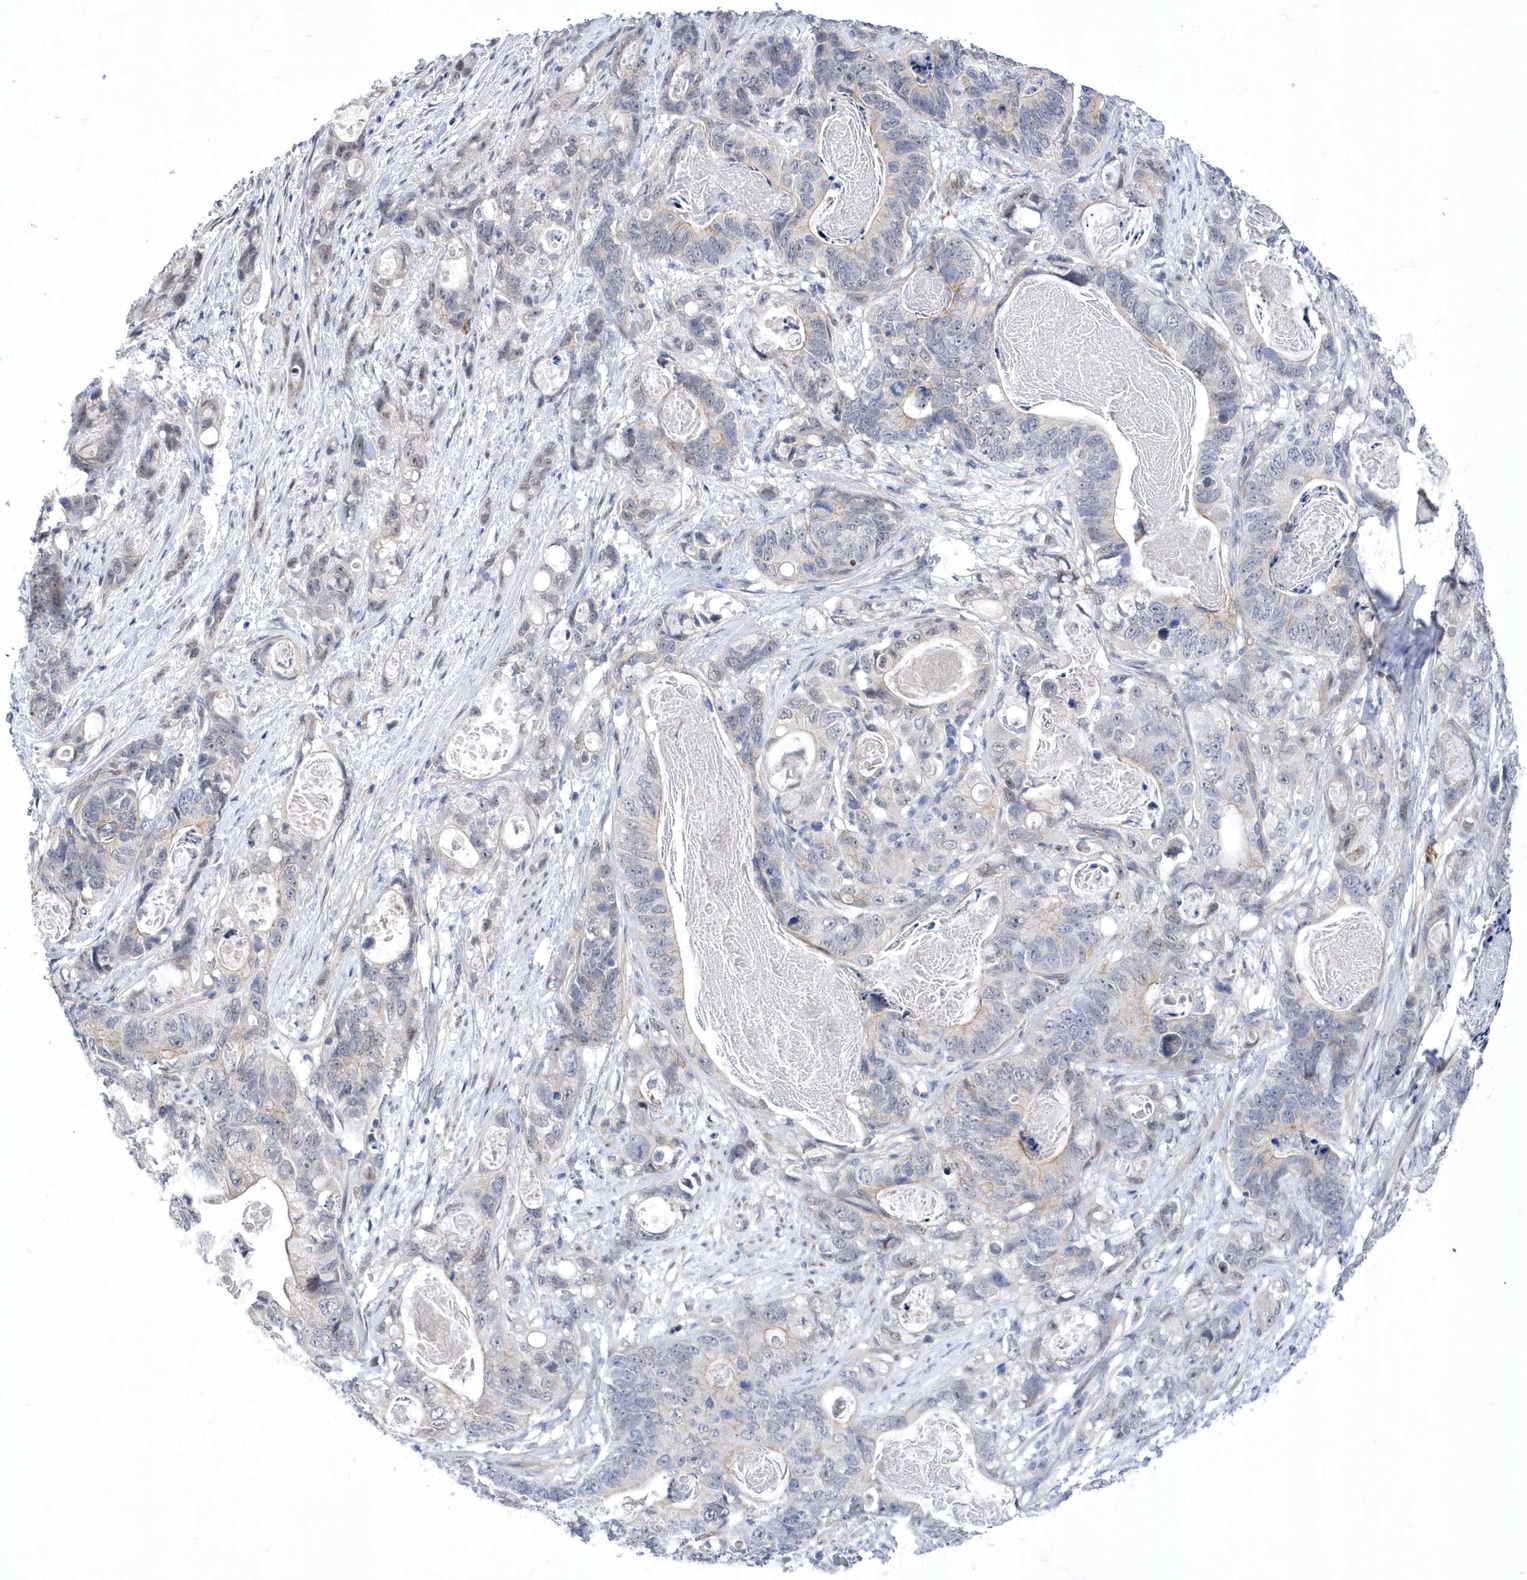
{"staining": {"intensity": "negative", "quantity": "none", "location": "none"}, "tissue": "stomach cancer", "cell_type": "Tumor cells", "image_type": "cancer", "snomed": [{"axis": "morphology", "description": "Normal tissue, NOS"}, {"axis": "morphology", "description": "Adenocarcinoma, NOS"}, {"axis": "topography", "description": "Stomach"}], "caption": "Immunohistochemical staining of stomach cancer (adenocarcinoma) displays no significant positivity in tumor cells. The staining was performed using DAB to visualize the protein expression in brown, while the nuclei were stained in blue with hematoxylin (Magnification: 20x).", "gene": "ZNF875", "patient": {"sex": "female", "age": 89}}